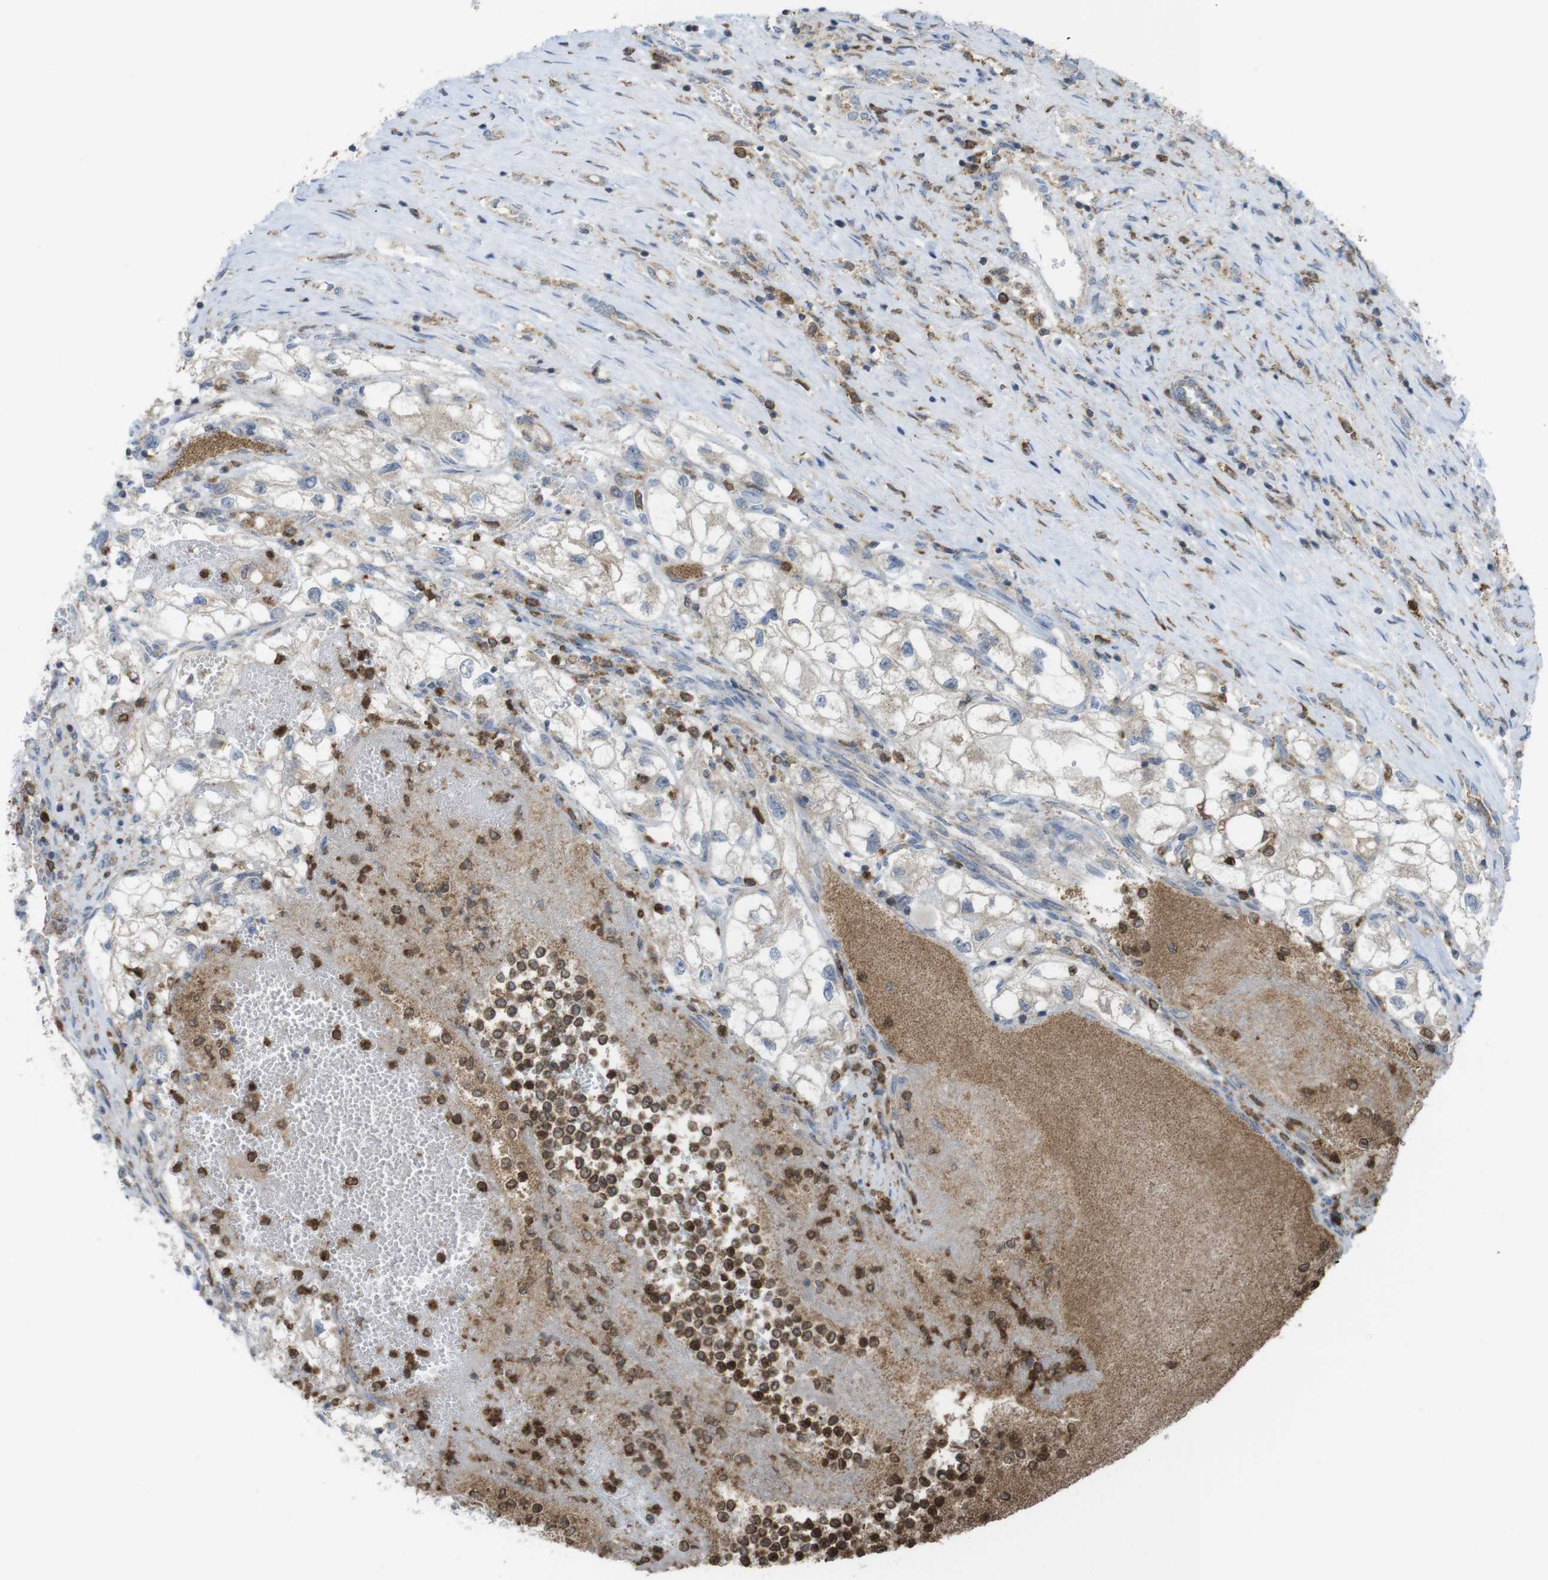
{"staining": {"intensity": "weak", "quantity": ">75%", "location": "cytoplasmic/membranous"}, "tissue": "renal cancer", "cell_type": "Tumor cells", "image_type": "cancer", "snomed": [{"axis": "morphology", "description": "Adenocarcinoma, NOS"}, {"axis": "topography", "description": "Kidney"}], "caption": "Renal adenocarcinoma stained with DAB (3,3'-diaminobenzidine) immunohistochemistry (IHC) displays low levels of weak cytoplasmic/membranous positivity in about >75% of tumor cells. (IHC, brightfield microscopy, high magnification).", "gene": "PRKCD", "patient": {"sex": "female", "age": 70}}